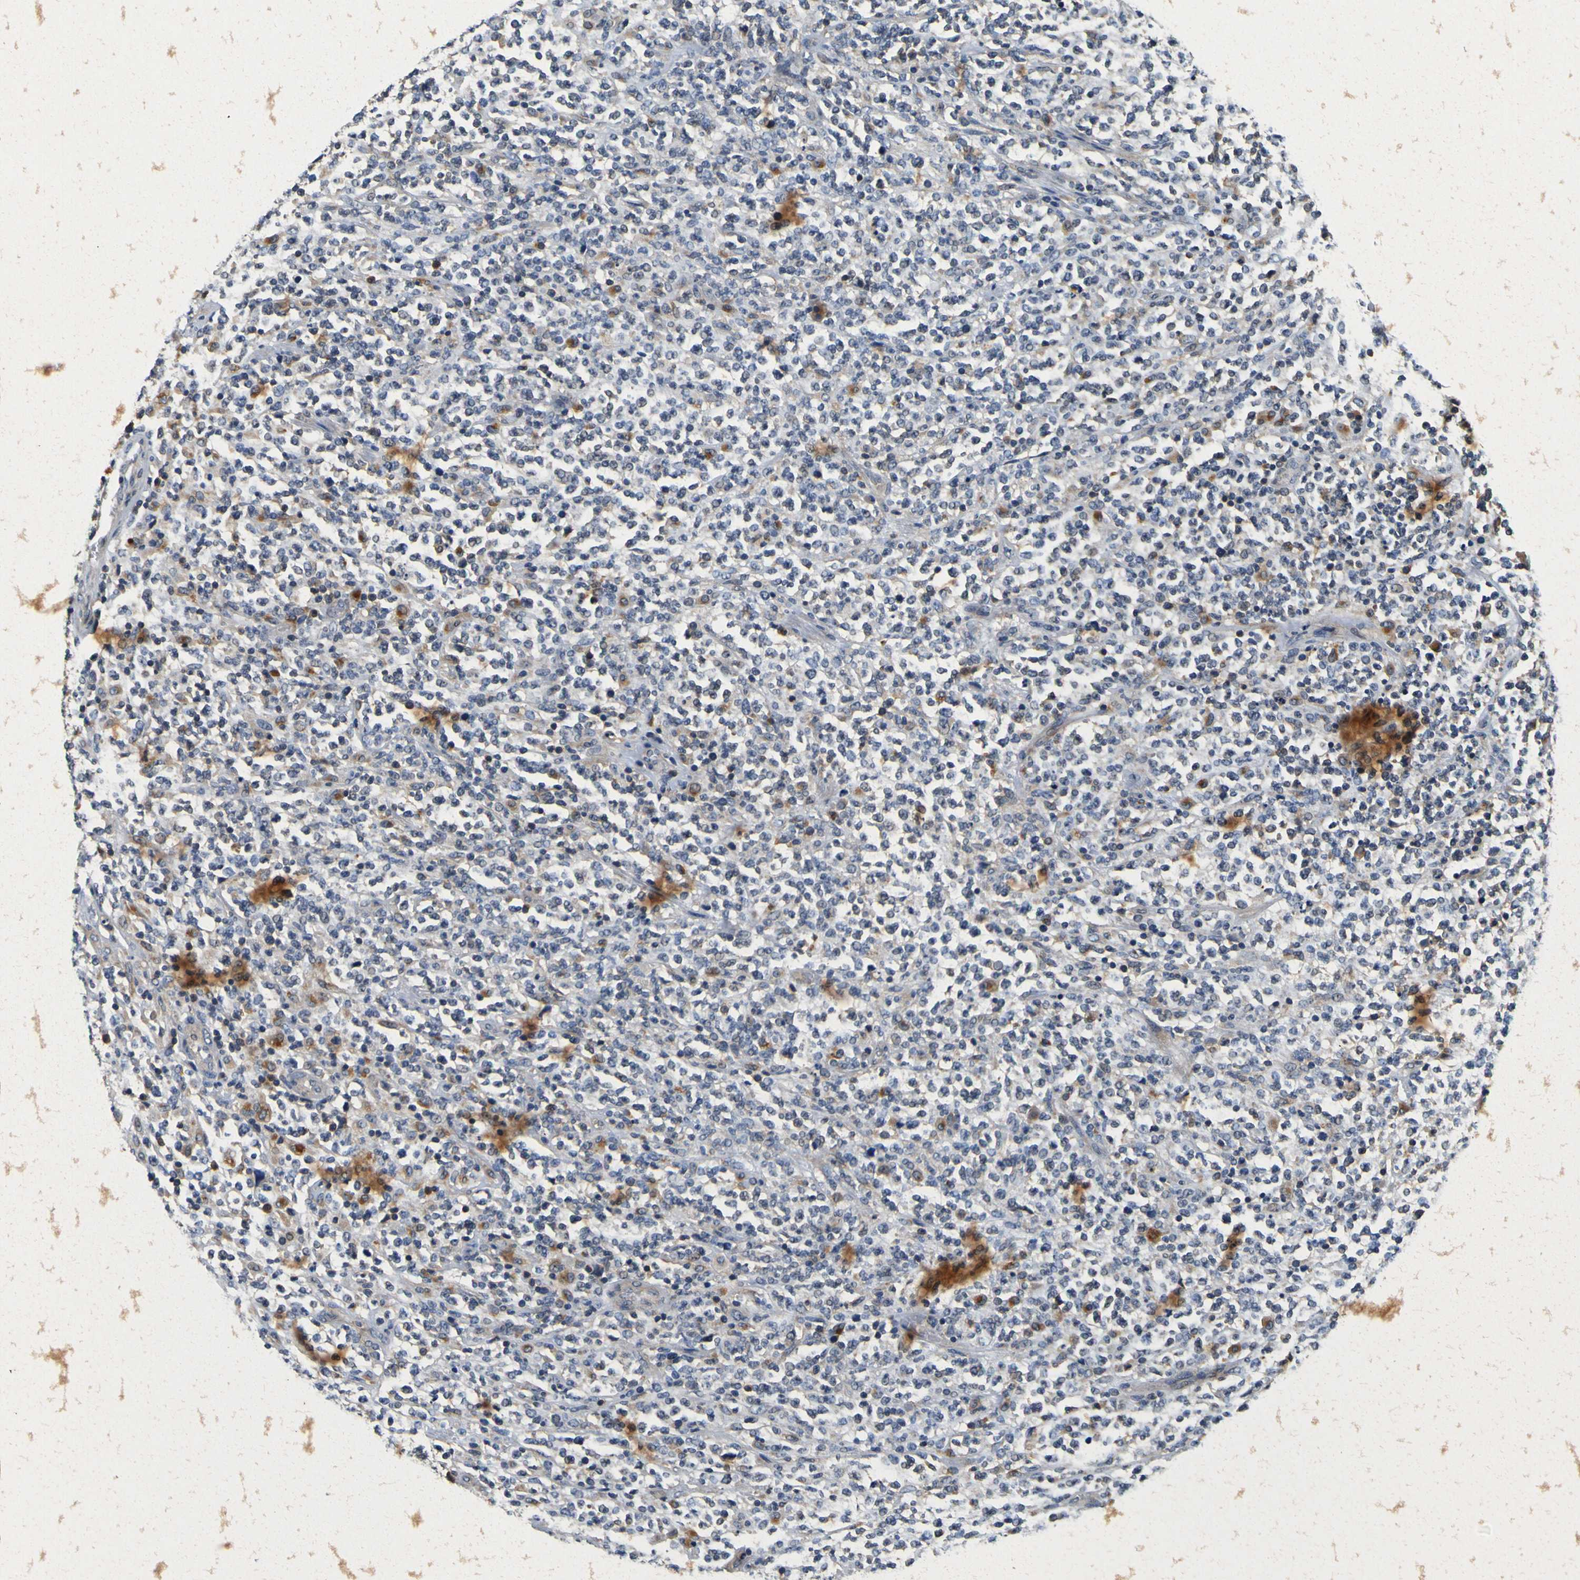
{"staining": {"intensity": "negative", "quantity": "none", "location": "none"}, "tissue": "lymphoma", "cell_type": "Tumor cells", "image_type": "cancer", "snomed": [{"axis": "morphology", "description": "Malignant lymphoma, non-Hodgkin's type, High grade"}, {"axis": "topography", "description": "Soft tissue"}], "caption": "Immunohistochemical staining of lymphoma displays no significant staining in tumor cells.", "gene": "TNIK", "patient": {"sex": "male", "age": 18}}